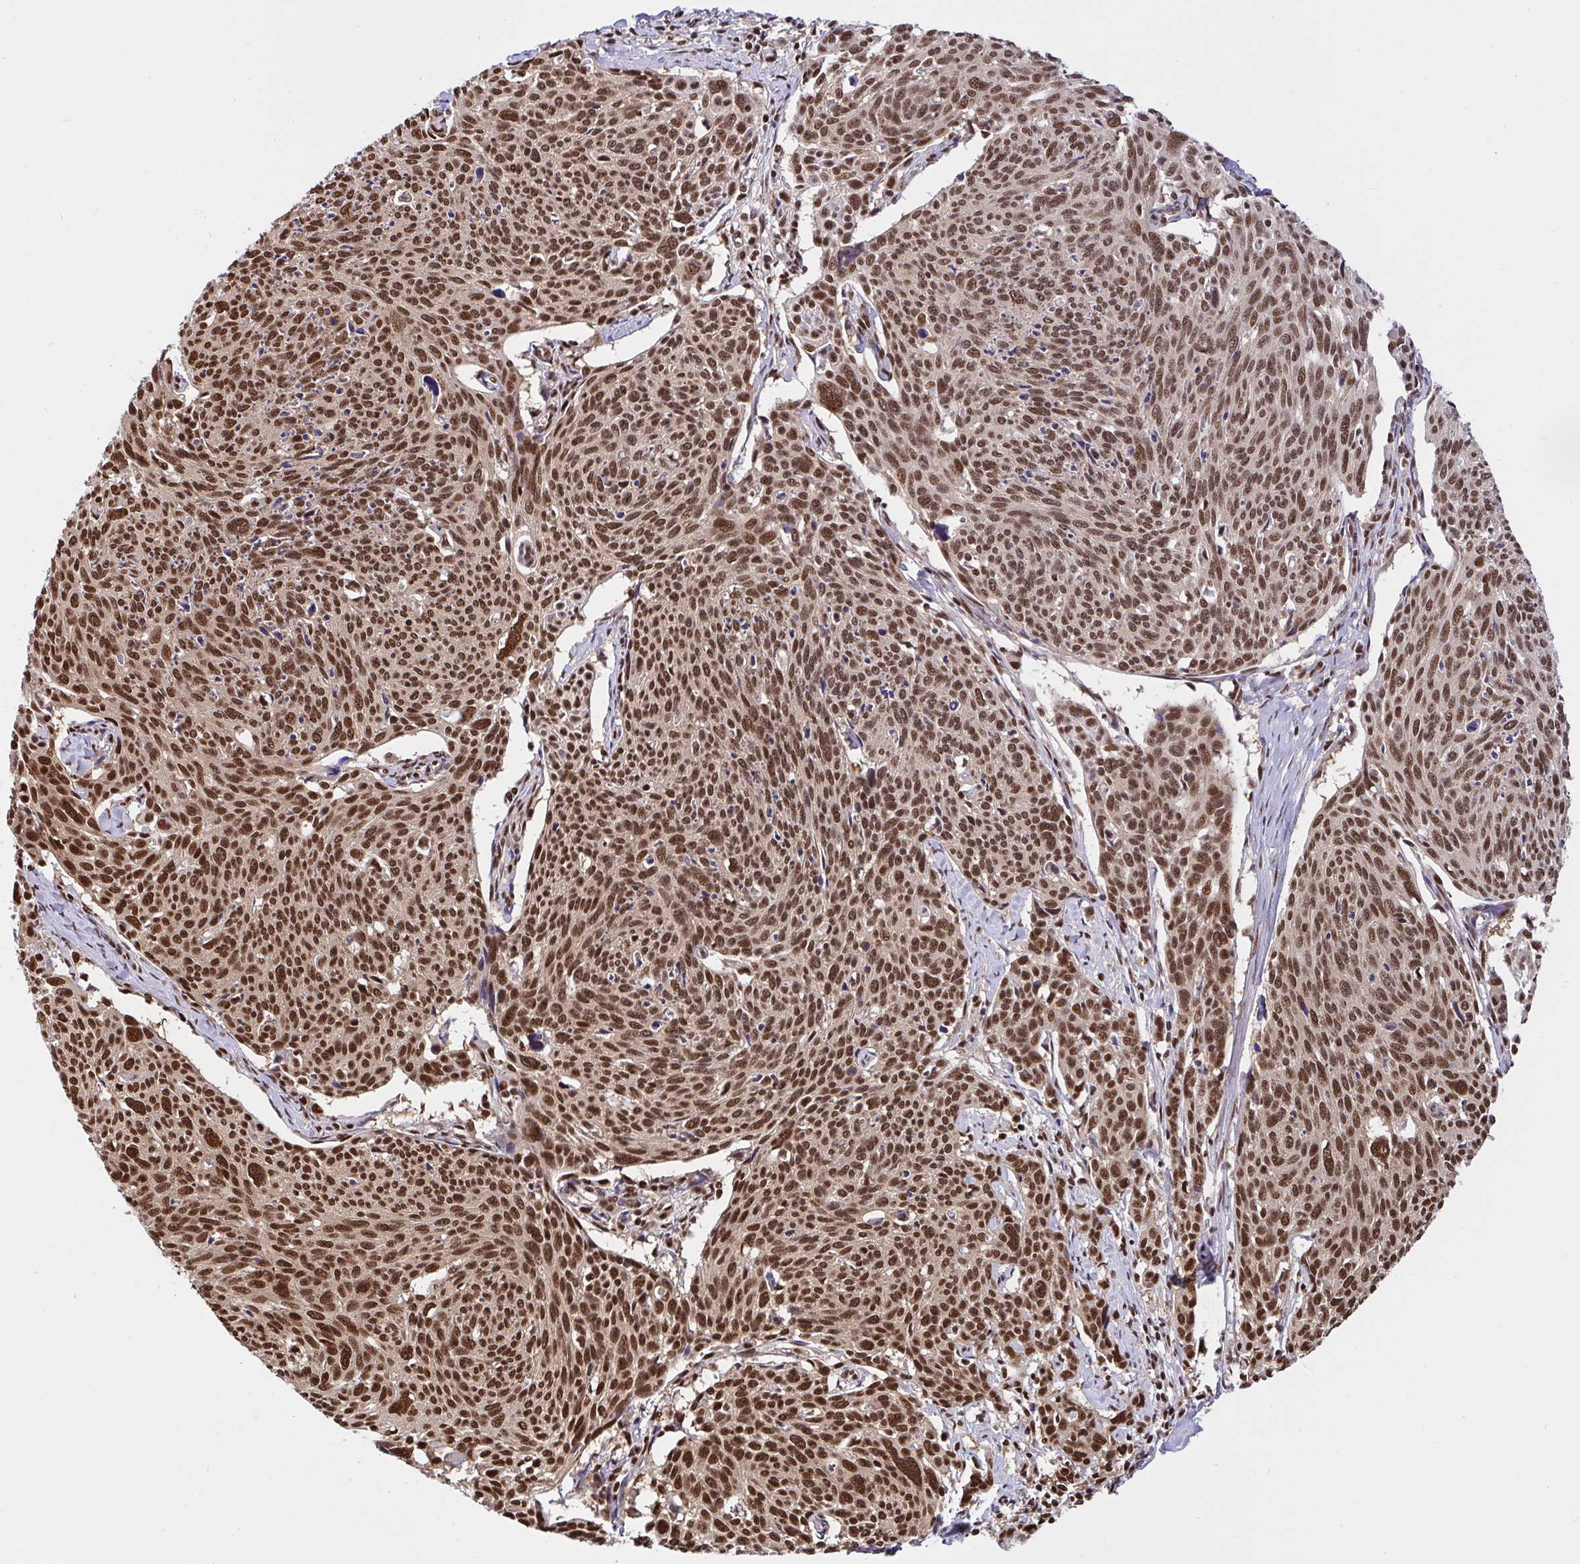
{"staining": {"intensity": "strong", "quantity": ">75%", "location": "nuclear"}, "tissue": "cervical cancer", "cell_type": "Tumor cells", "image_type": "cancer", "snomed": [{"axis": "morphology", "description": "Squamous cell carcinoma, NOS"}, {"axis": "topography", "description": "Cervix"}], "caption": "An image of human squamous cell carcinoma (cervical) stained for a protein displays strong nuclear brown staining in tumor cells.", "gene": "ABCA9", "patient": {"sex": "female", "age": 49}}